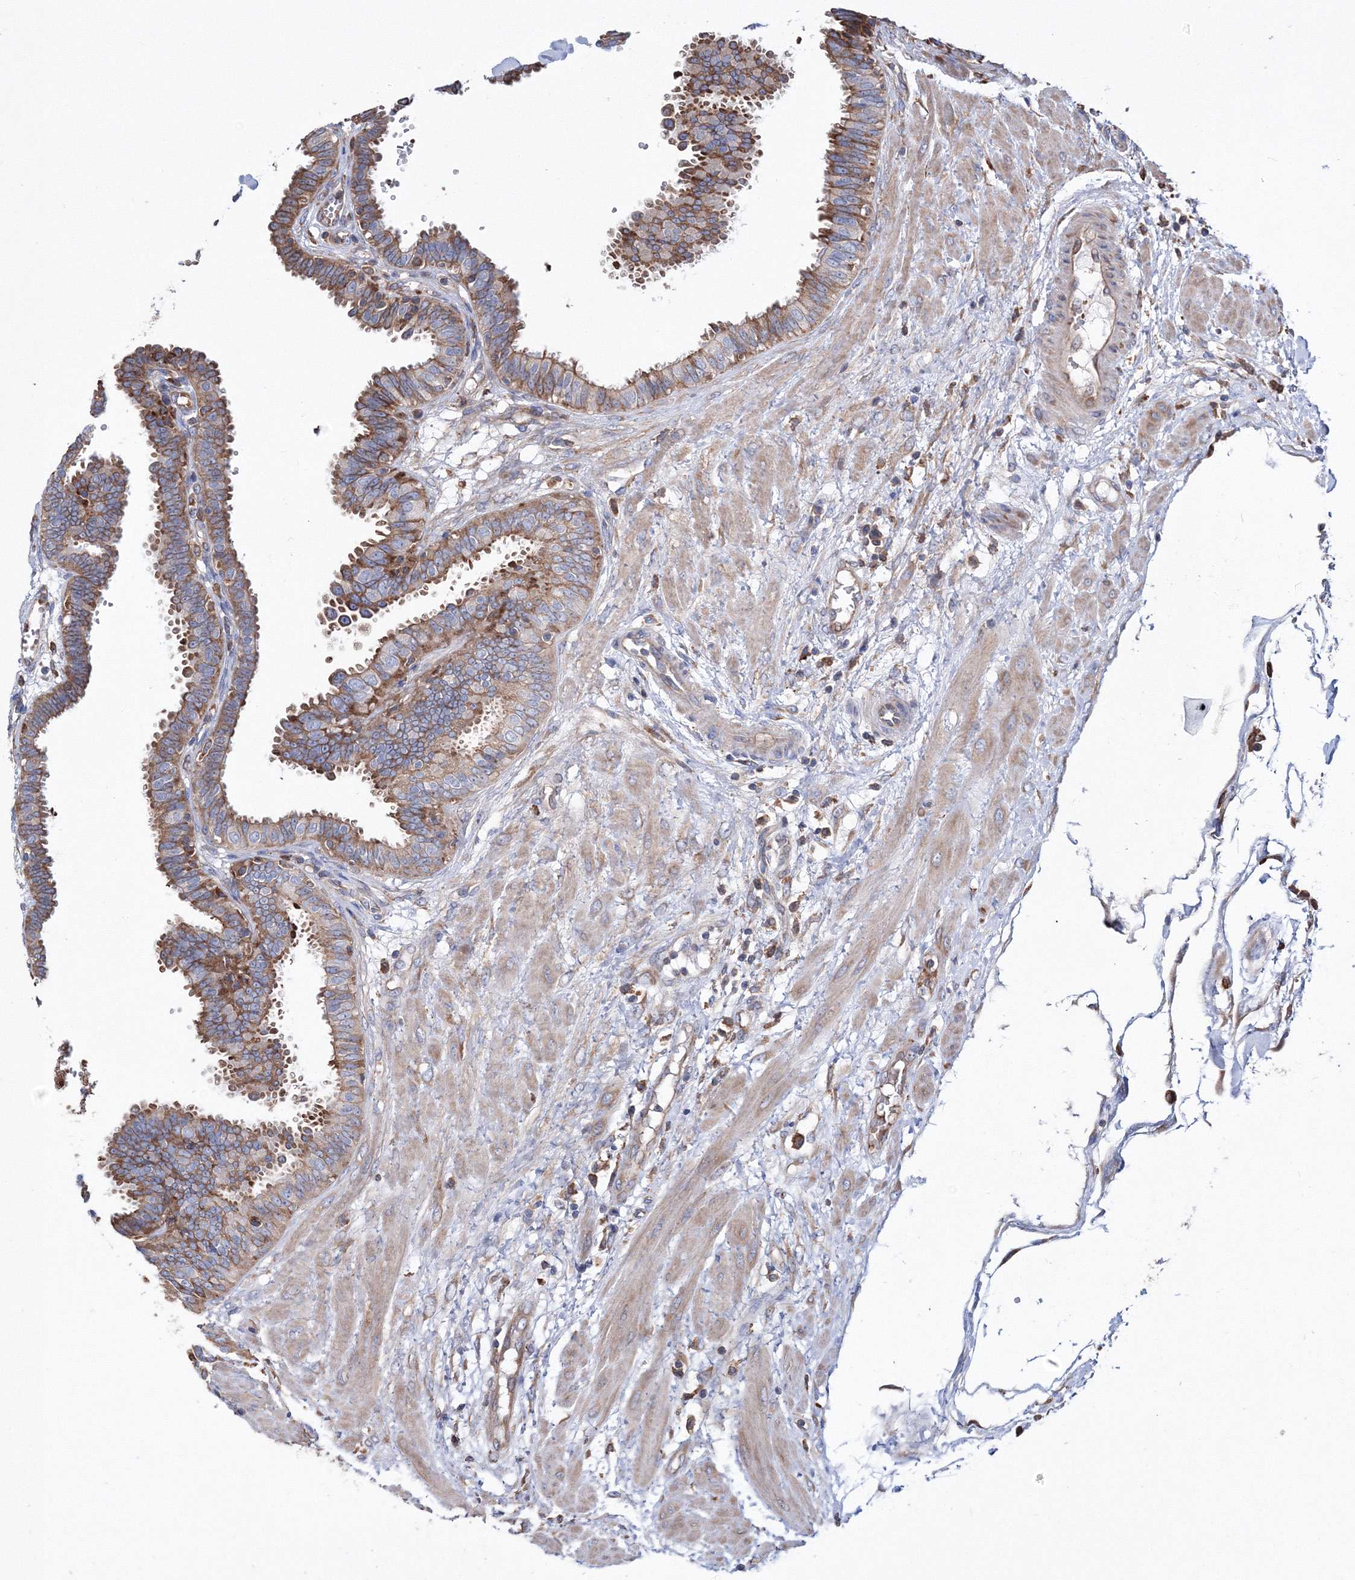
{"staining": {"intensity": "moderate", "quantity": "25%-75%", "location": "cytoplasmic/membranous"}, "tissue": "fallopian tube", "cell_type": "Glandular cells", "image_type": "normal", "snomed": [{"axis": "morphology", "description": "Normal tissue, NOS"}, {"axis": "topography", "description": "Fallopian tube"}], "caption": "IHC micrograph of unremarkable fallopian tube stained for a protein (brown), which reveals medium levels of moderate cytoplasmic/membranous staining in about 25%-75% of glandular cells.", "gene": "VPS8", "patient": {"sex": "female", "age": 32}}